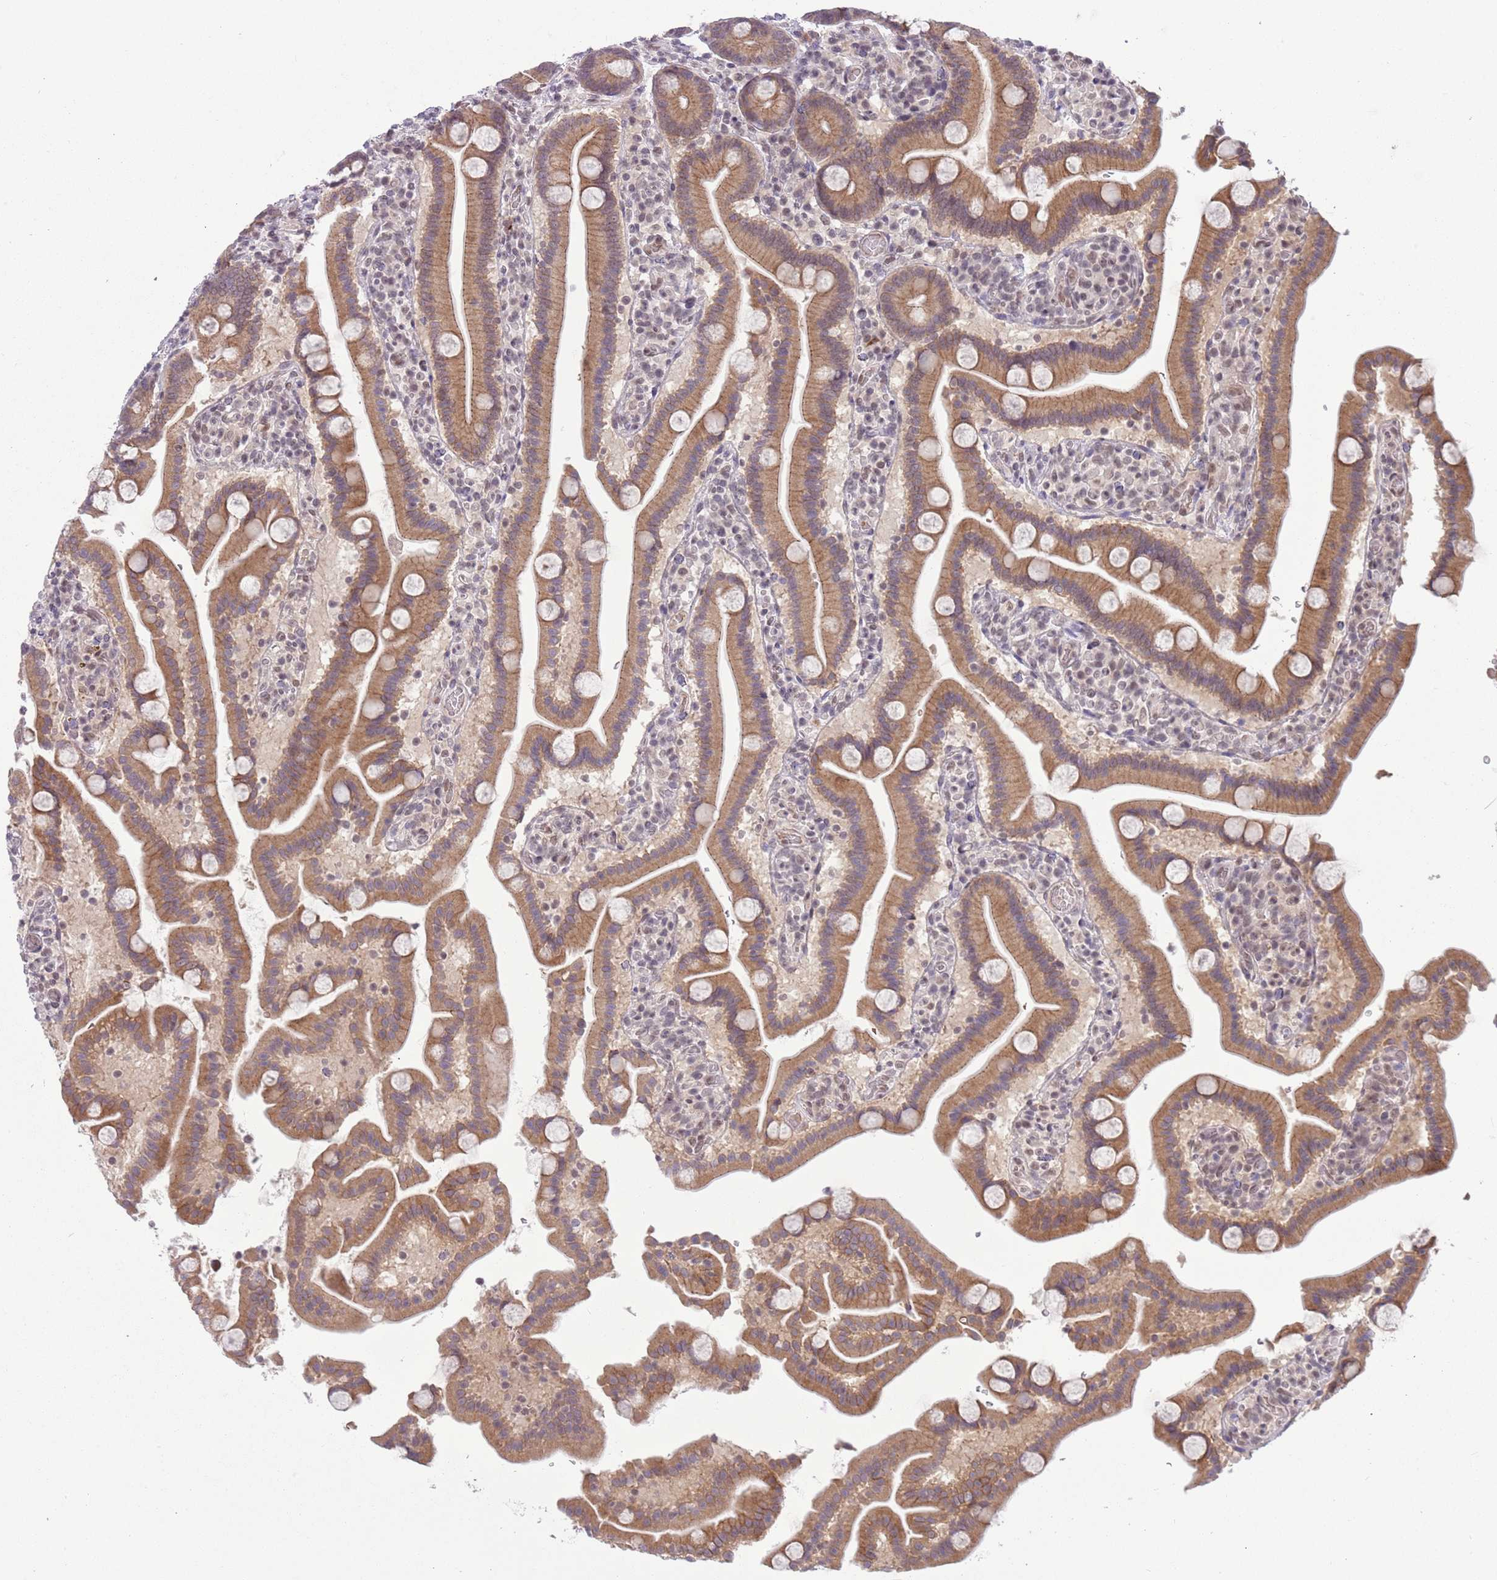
{"staining": {"intensity": "moderate", "quantity": ">75%", "location": "cytoplasmic/membranous"}, "tissue": "duodenum", "cell_type": "Glandular cells", "image_type": "normal", "snomed": [{"axis": "morphology", "description": "Normal tissue, NOS"}, {"axis": "topography", "description": "Duodenum"}], "caption": "Immunohistochemical staining of benign duodenum reveals >75% levels of moderate cytoplasmic/membranous protein expression in approximately >75% of glandular cells.", "gene": "TM2D1", "patient": {"sex": "male", "age": 55}}